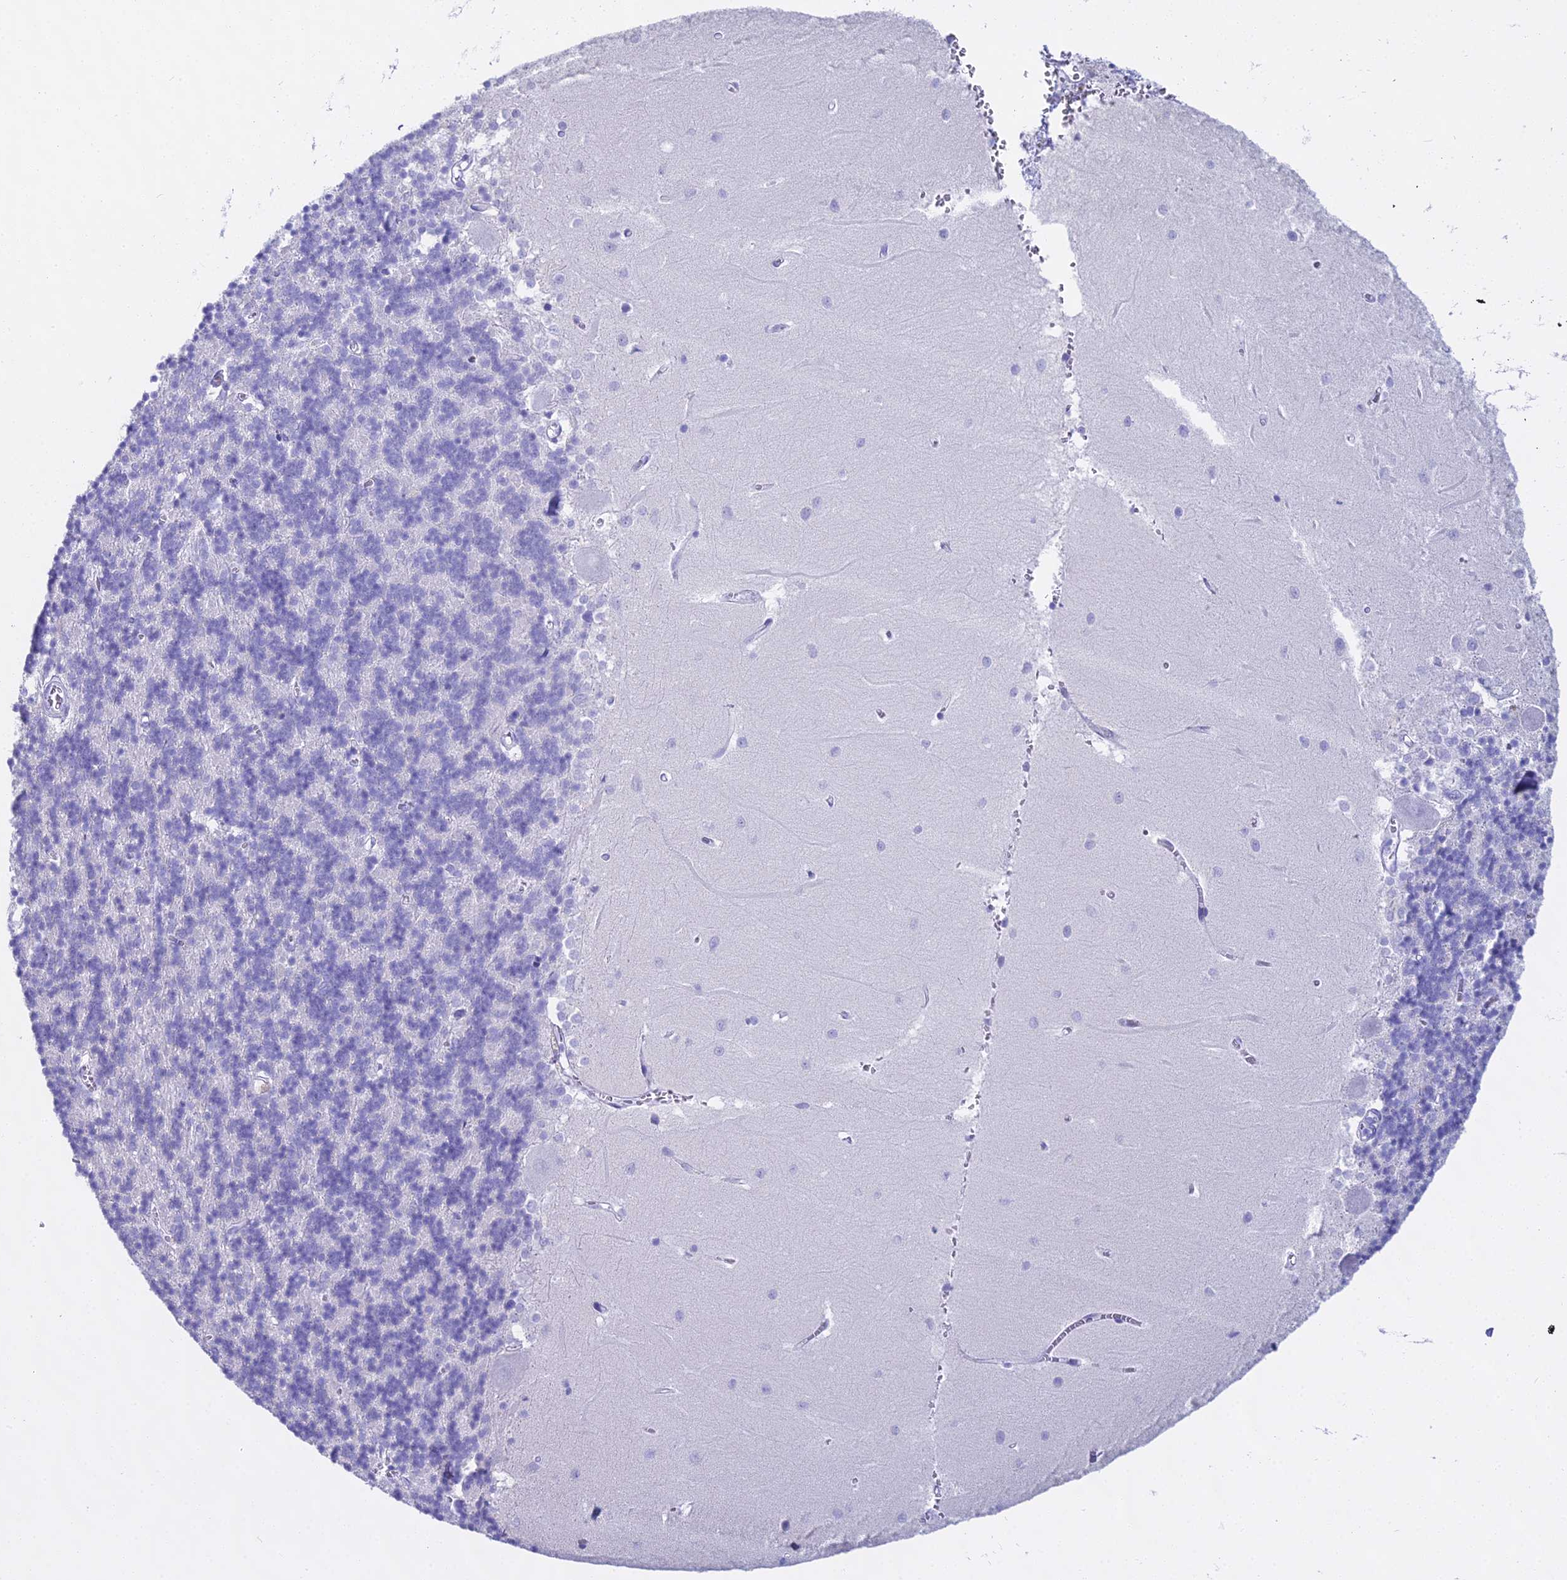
{"staining": {"intensity": "negative", "quantity": "none", "location": "none"}, "tissue": "cerebellum", "cell_type": "Cells in granular layer", "image_type": "normal", "snomed": [{"axis": "morphology", "description": "Normal tissue, NOS"}, {"axis": "topography", "description": "Cerebellum"}], "caption": "Cerebellum was stained to show a protein in brown. There is no significant expression in cells in granular layer. The staining was performed using DAB (3,3'-diaminobenzidine) to visualize the protein expression in brown, while the nuclei were stained in blue with hematoxylin (Magnification: 20x).", "gene": "CGB1", "patient": {"sex": "male", "age": 37}}